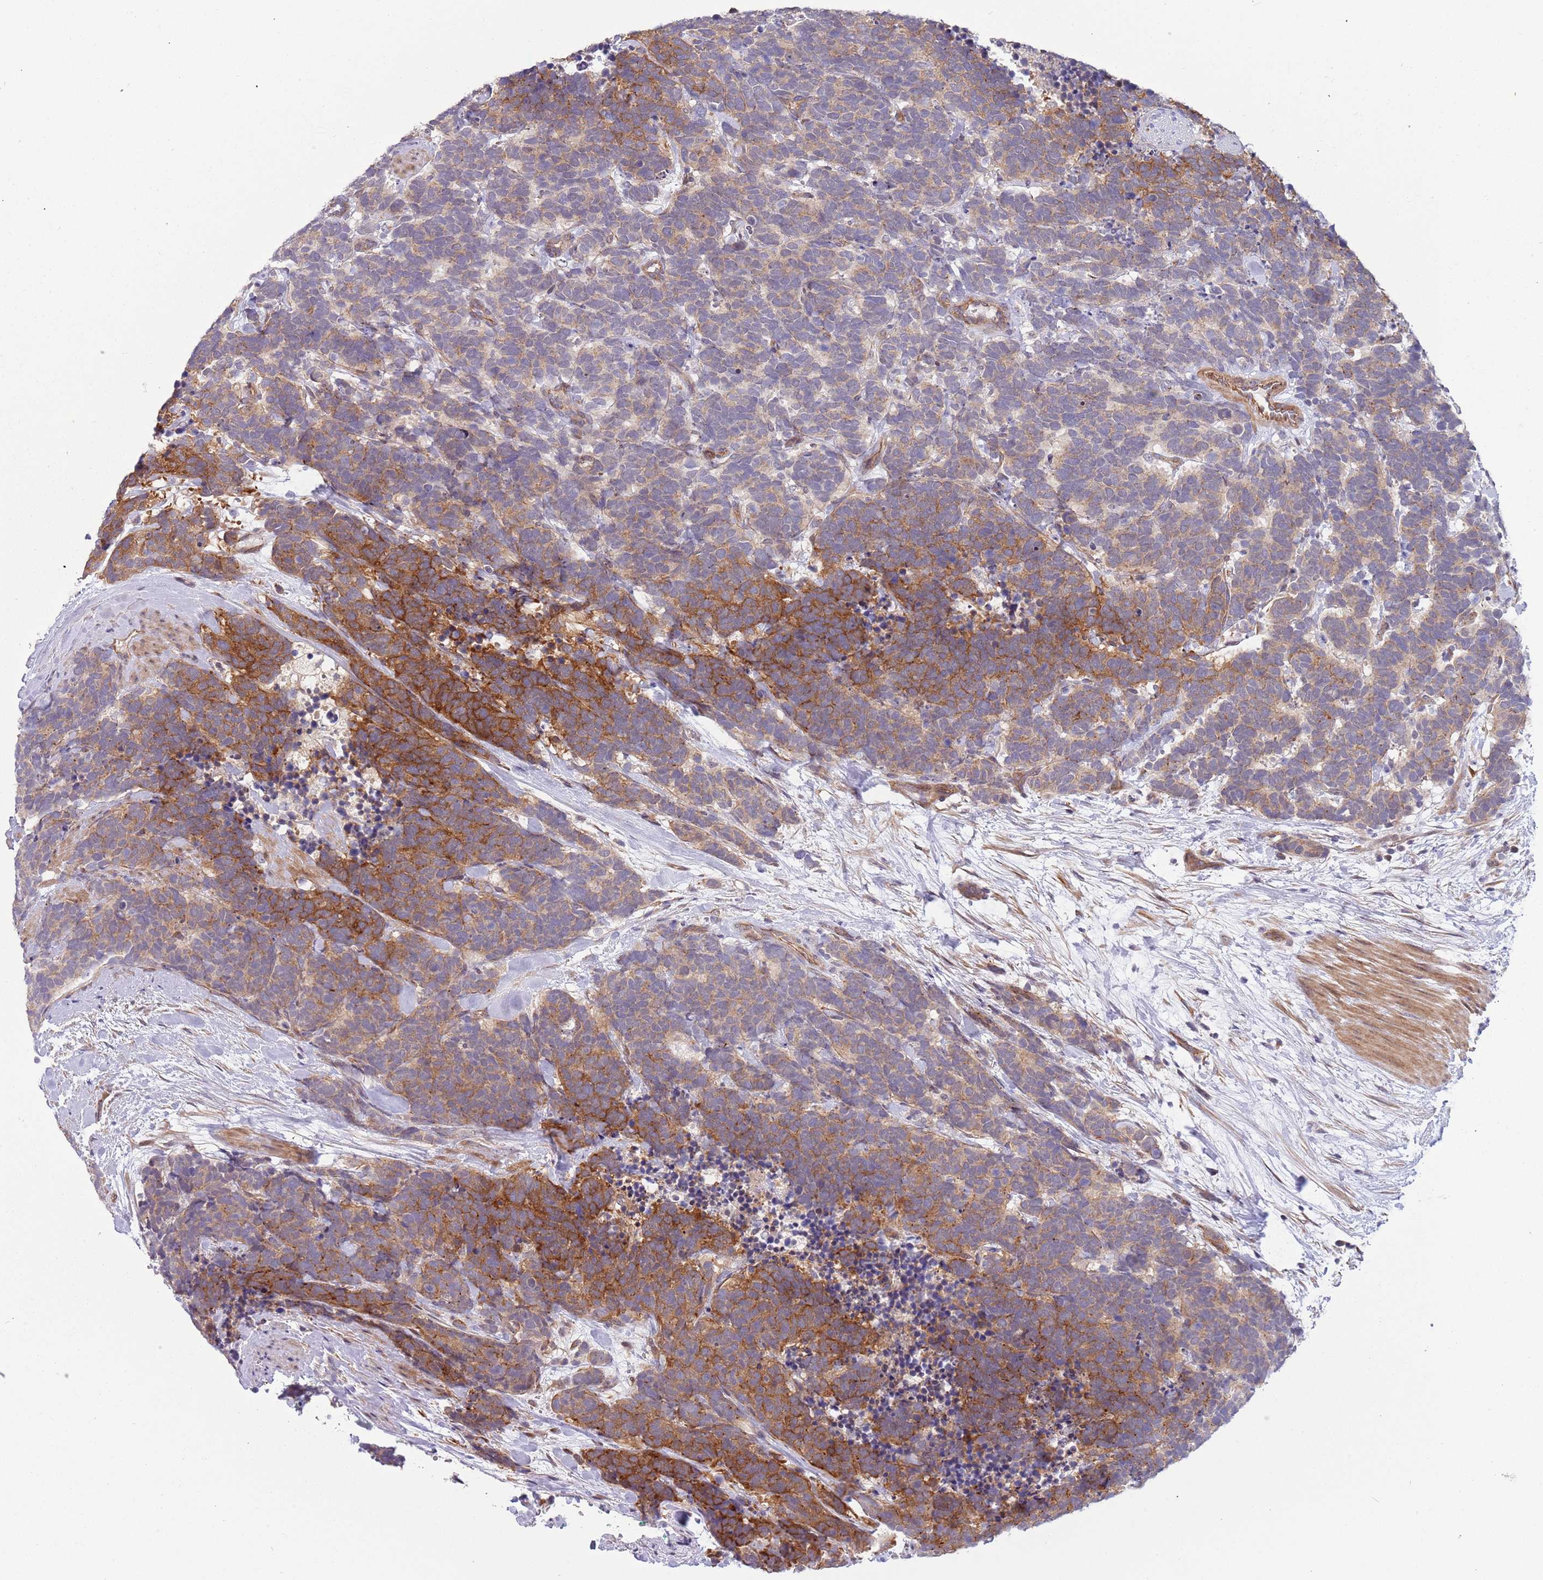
{"staining": {"intensity": "moderate", "quantity": "25%-75%", "location": "cytoplasmic/membranous"}, "tissue": "carcinoid", "cell_type": "Tumor cells", "image_type": "cancer", "snomed": [{"axis": "morphology", "description": "Carcinoma, NOS"}, {"axis": "morphology", "description": "Carcinoid, malignant, NOS"}, {"axis": "topography", "description": "Prostate"}], "caption": "Carcinoid stained for a protein (brown) demonstrates moderate cytoplasmic/membranous positive positivity in approximately 25%-75% of tumor cells.", "gene": "ITGB6", "patient": {"sex": "male", "age": 57}}